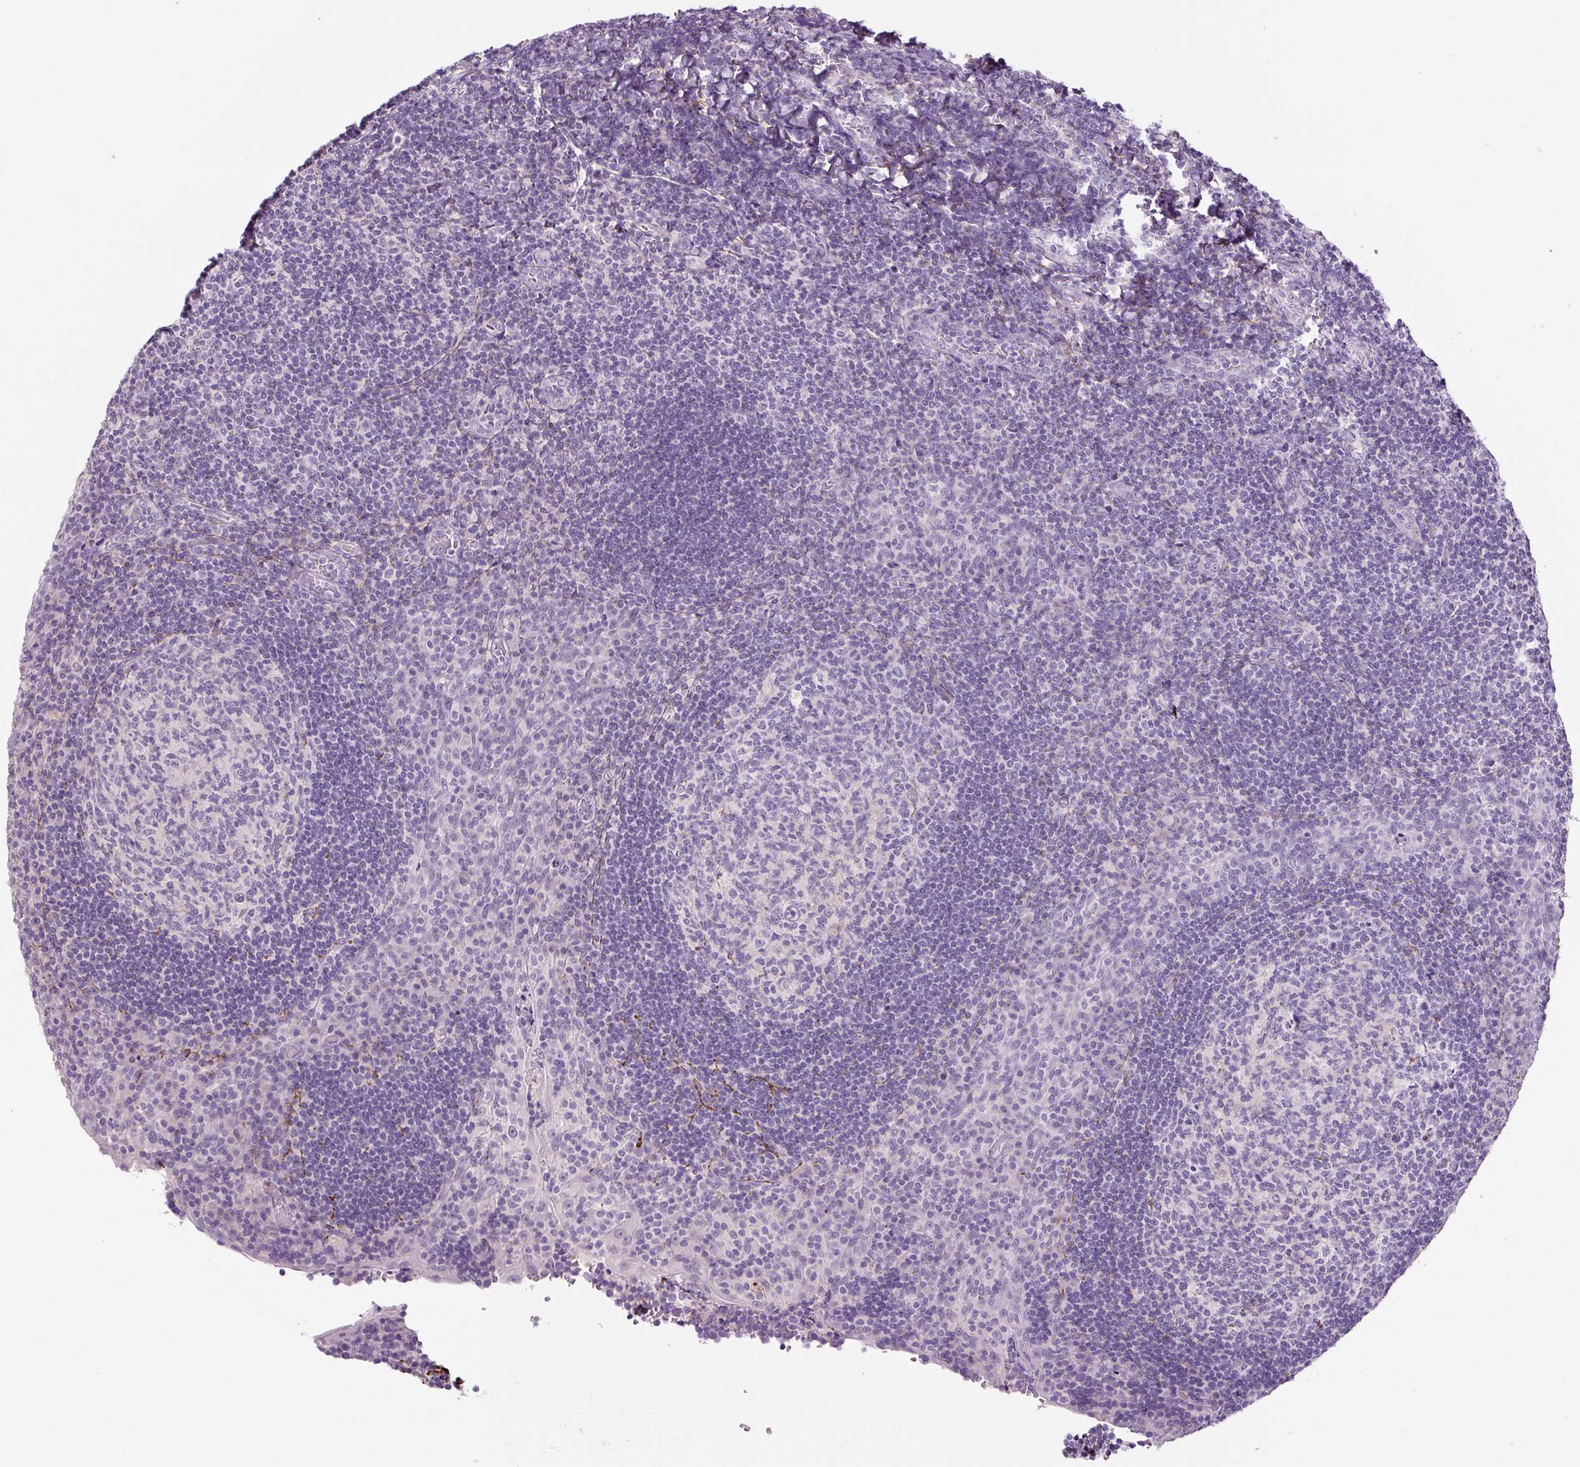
{"staining": {"intensity": "negative", "quantity": "none", "location": "none"}, "tissue": "tonsil", "cell_type": "Germinal center cells", "image_type": "normal", "snomed": [{"axis": "morphology", "description": "Normal tissue, NOS"}, {"axis": "topography", "description": "Tonsil"}], "caption": "This is an immunohistochemistry histopathology image of benign tonsil. There is no positivity in germinal center cells.", "gene": "FBN1", "patient": {"sex": "male", "age": 17}}